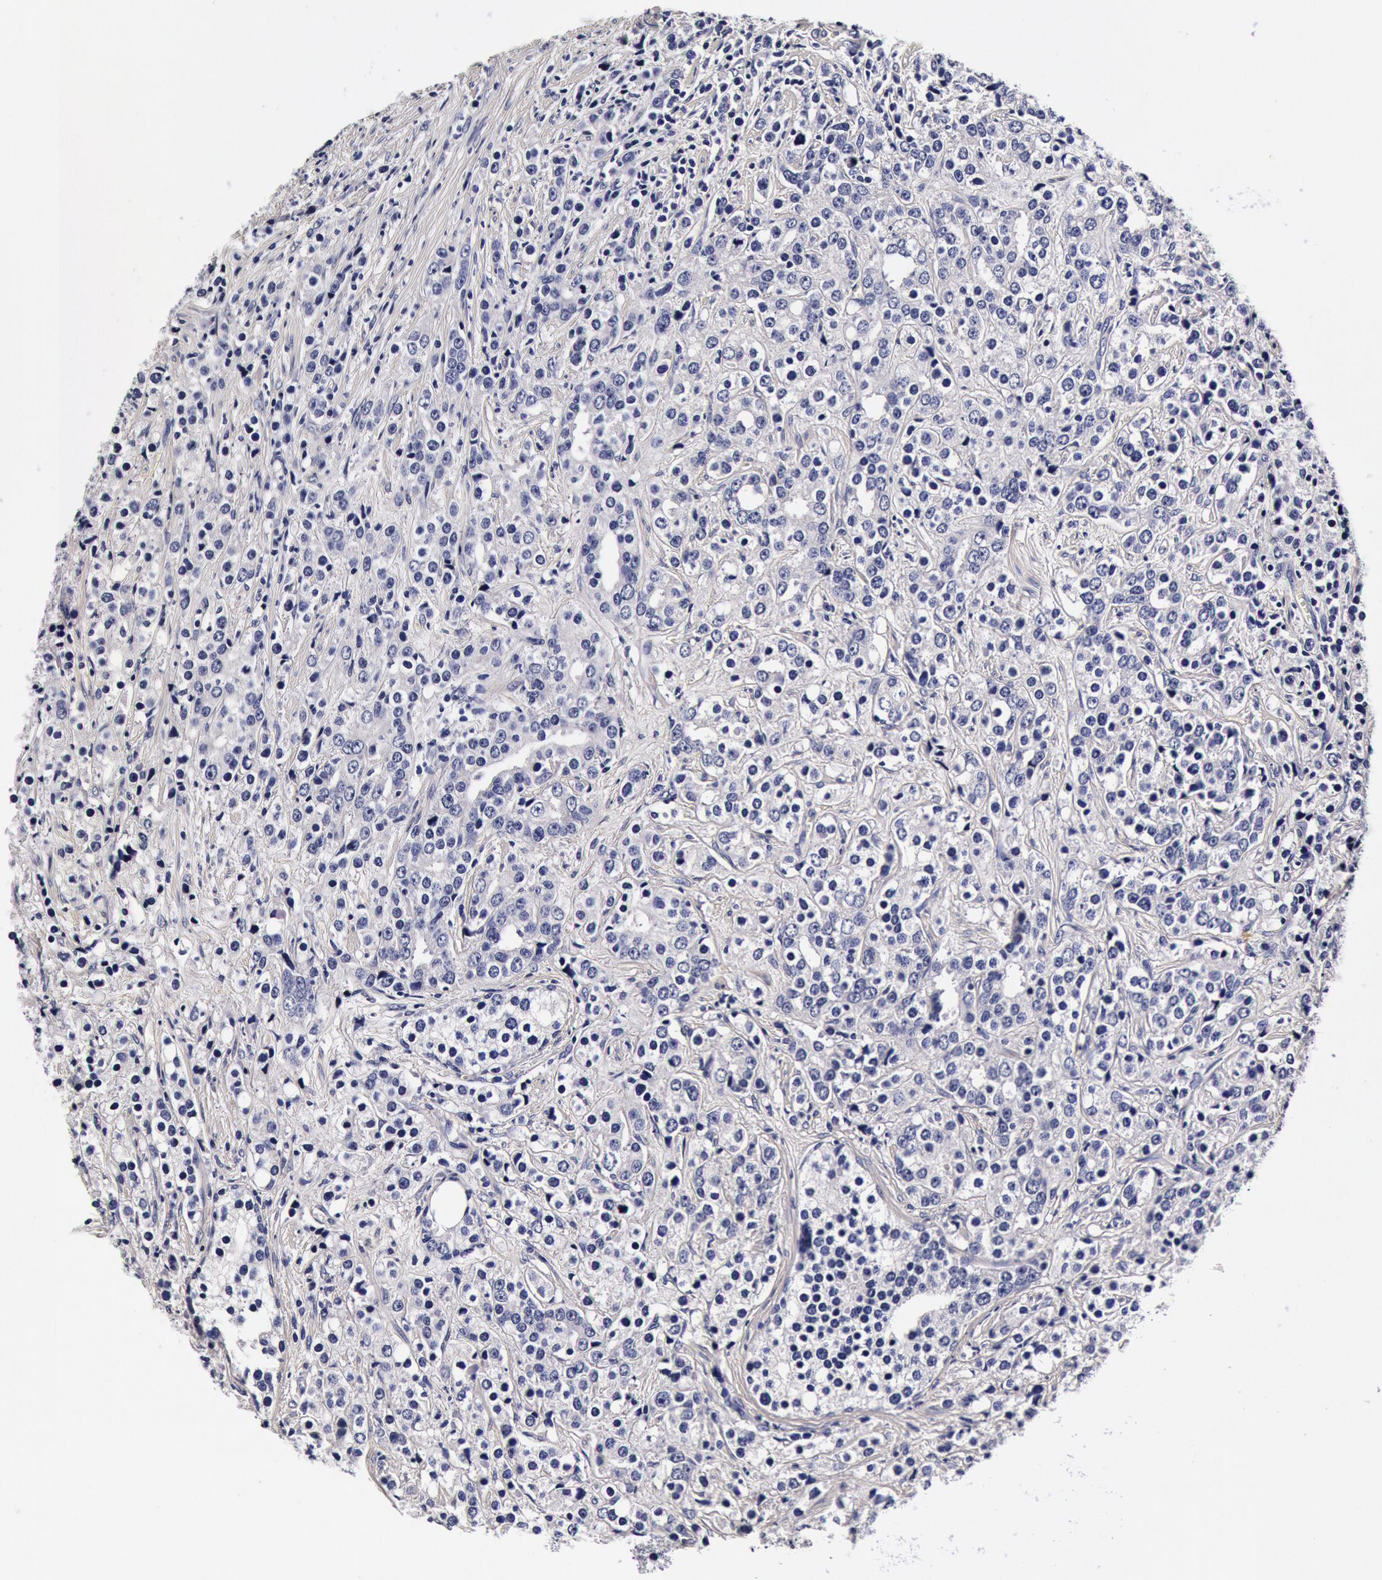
{"staining": {"intensity": "negative", "quantity": "none", "location": "none"}, "tissue": "prostate cancer", "cell_type": "Tumor cells", "image_type": "cancer", "snomed": [{"axis": "morphology", "description": "Adenocarcinoma, High grade"}, {"axis": "topography", "description": "Prostate"}], "caption": "This is a photomicrograph of immunohistochemistry staining of prostate cancer (adenocarcinoma (high-grade)), which shows no positivity in tumor cells.", "gene": "CCDC22", "patient": {"sex": "male", "age": 71}}